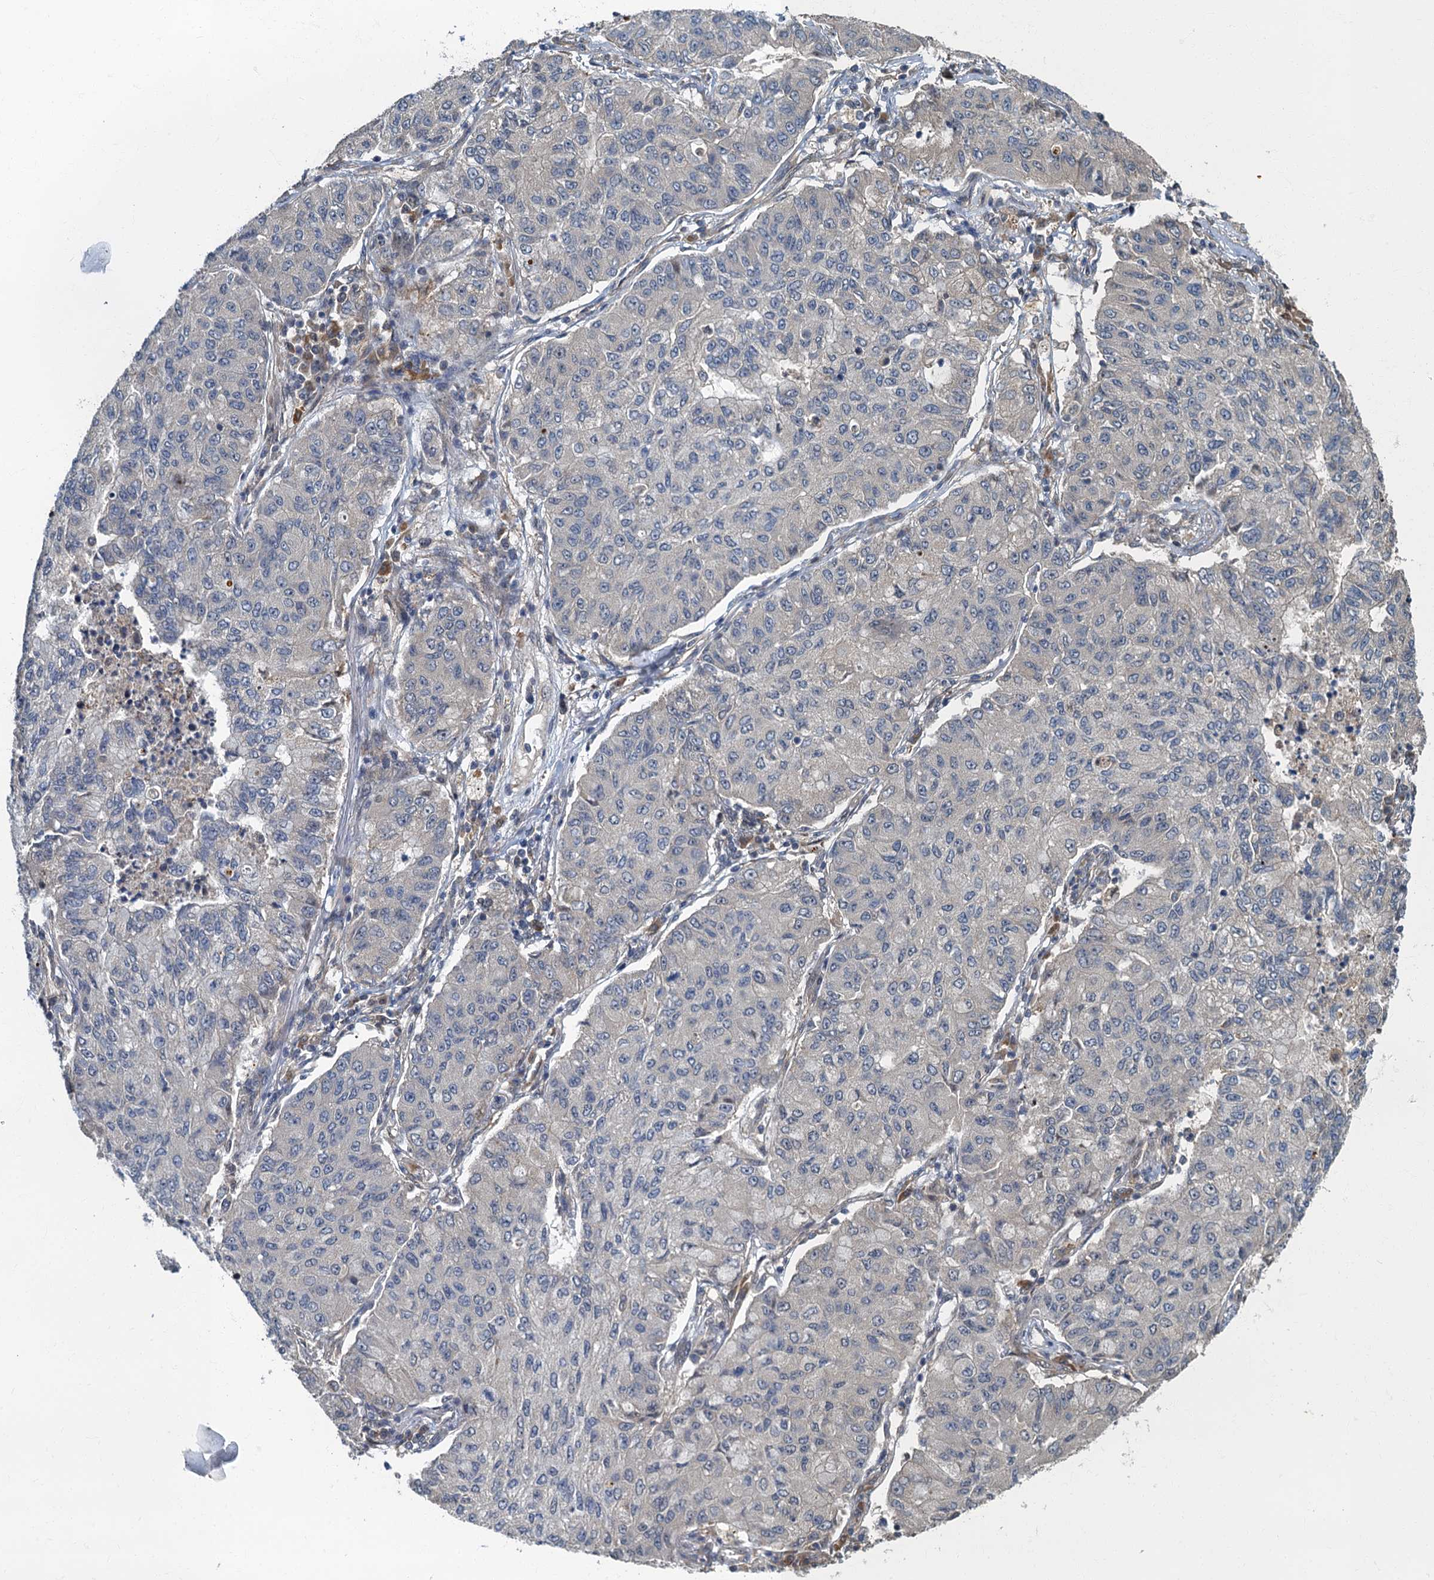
{"staining": {"intensity": "negative", "quantity": "none", "location": "none"}, "tissue": "lung cancer", "cell_type": "Tumor cells", "image_type": "cancer", "snomed": [{"axis": "morphology", "description": "Squamous cell carcinoma, NOS"}, {"axis": "topography", "description": "Lung"}], "caption": "This is a image of immunohistochemistry staining of lung squamous cell carcinoma, which shows no staining in tumor cells.", "gene": "TBCK", "patient": {"sex": "male", "age": 74}}